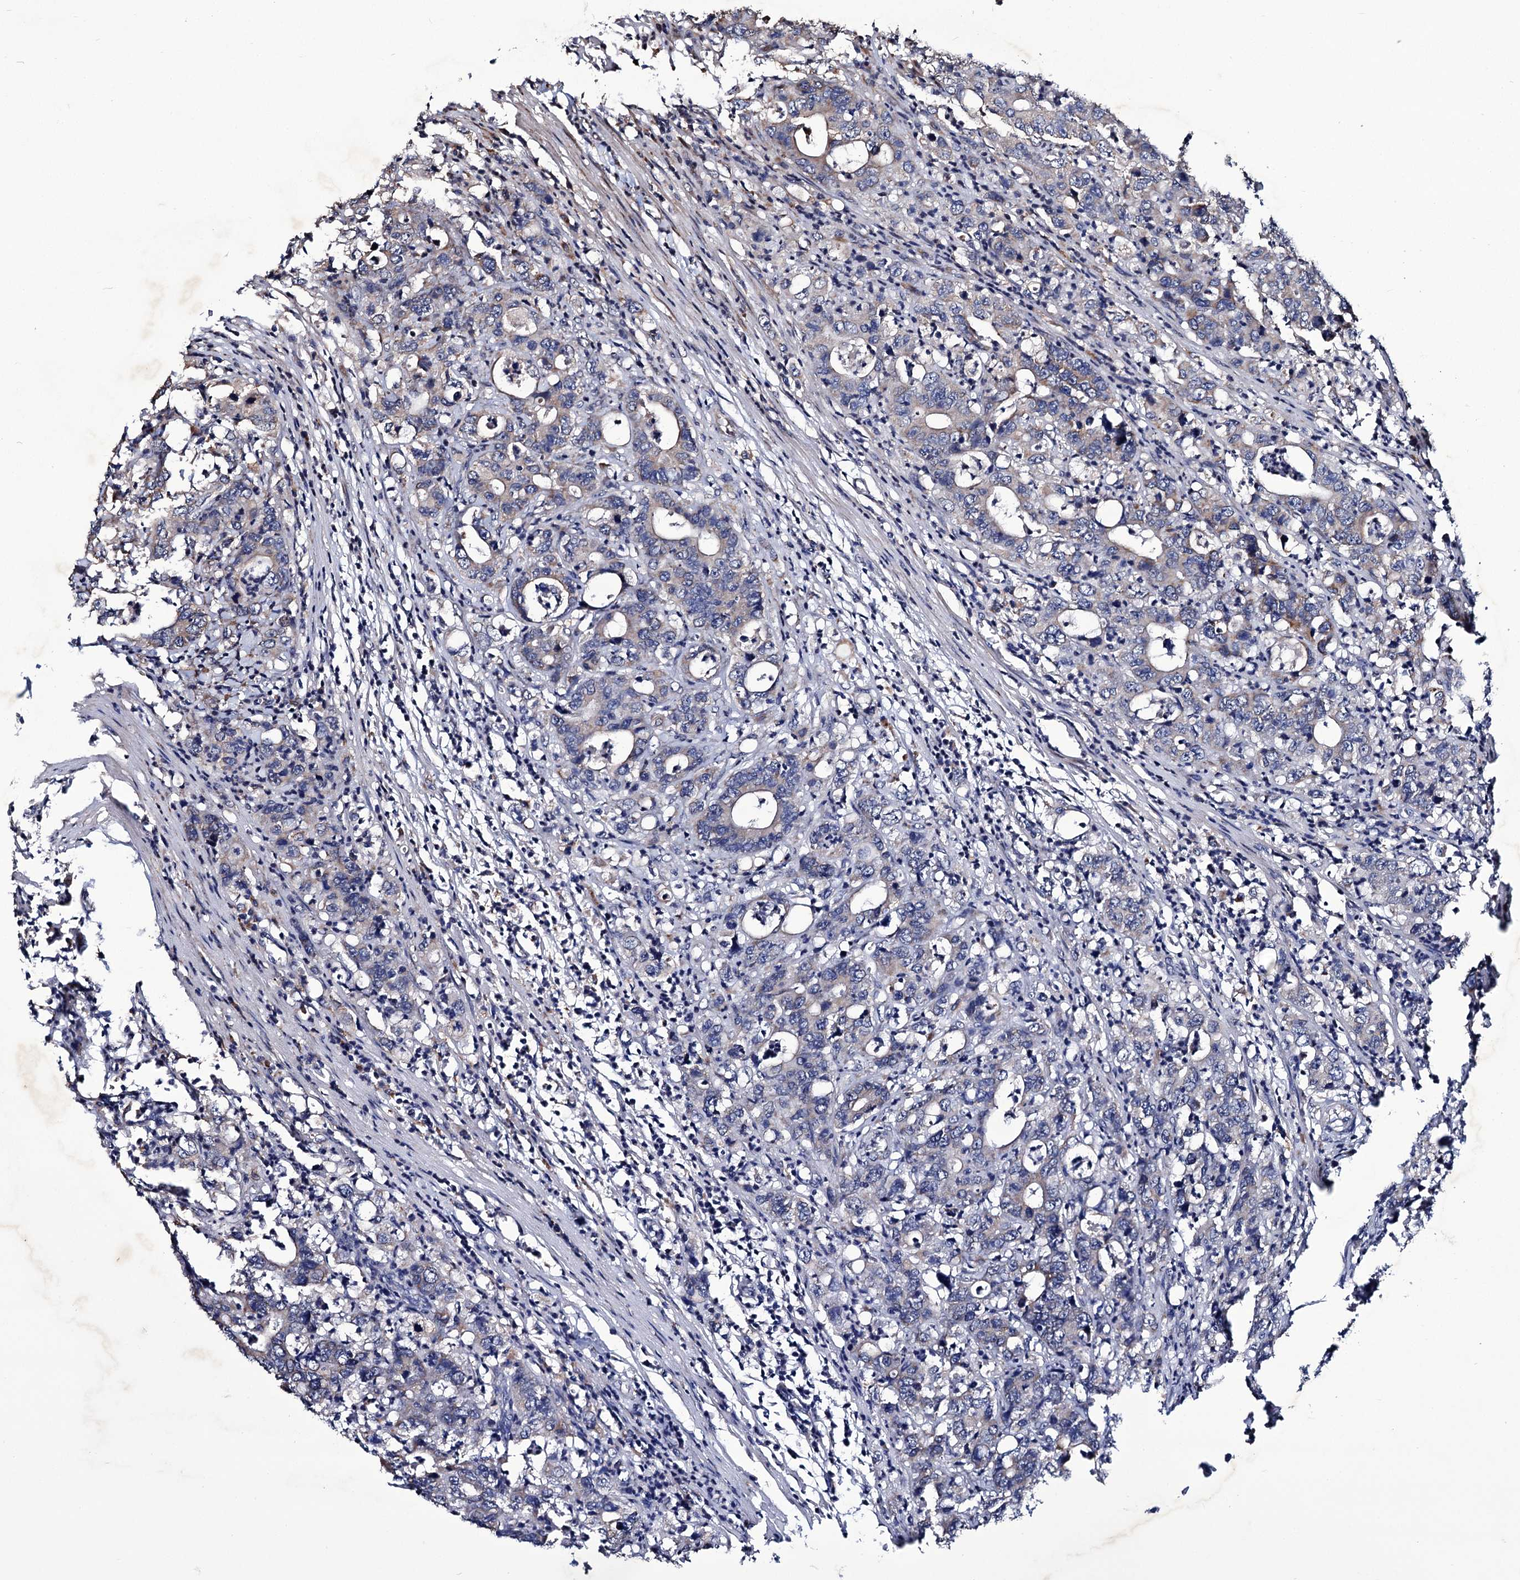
{"staining": {"intensity": "negative", "quantity": "none", "location": "none"}, "tissue": "colorectal cancer", "cell_type": "Tumor cells", "image_type": "cancer", "snomed": [{"axis": "morphology", "description": "Adenocarcinoma, NOS"}, {"axis": "topography", "description": "Colon"}], "caption": "Tumor cells are negative for protein expression in human colorectal cancer.", "gene": "TUBGCP5", "patient": {"sex": "female", "age": 75}}